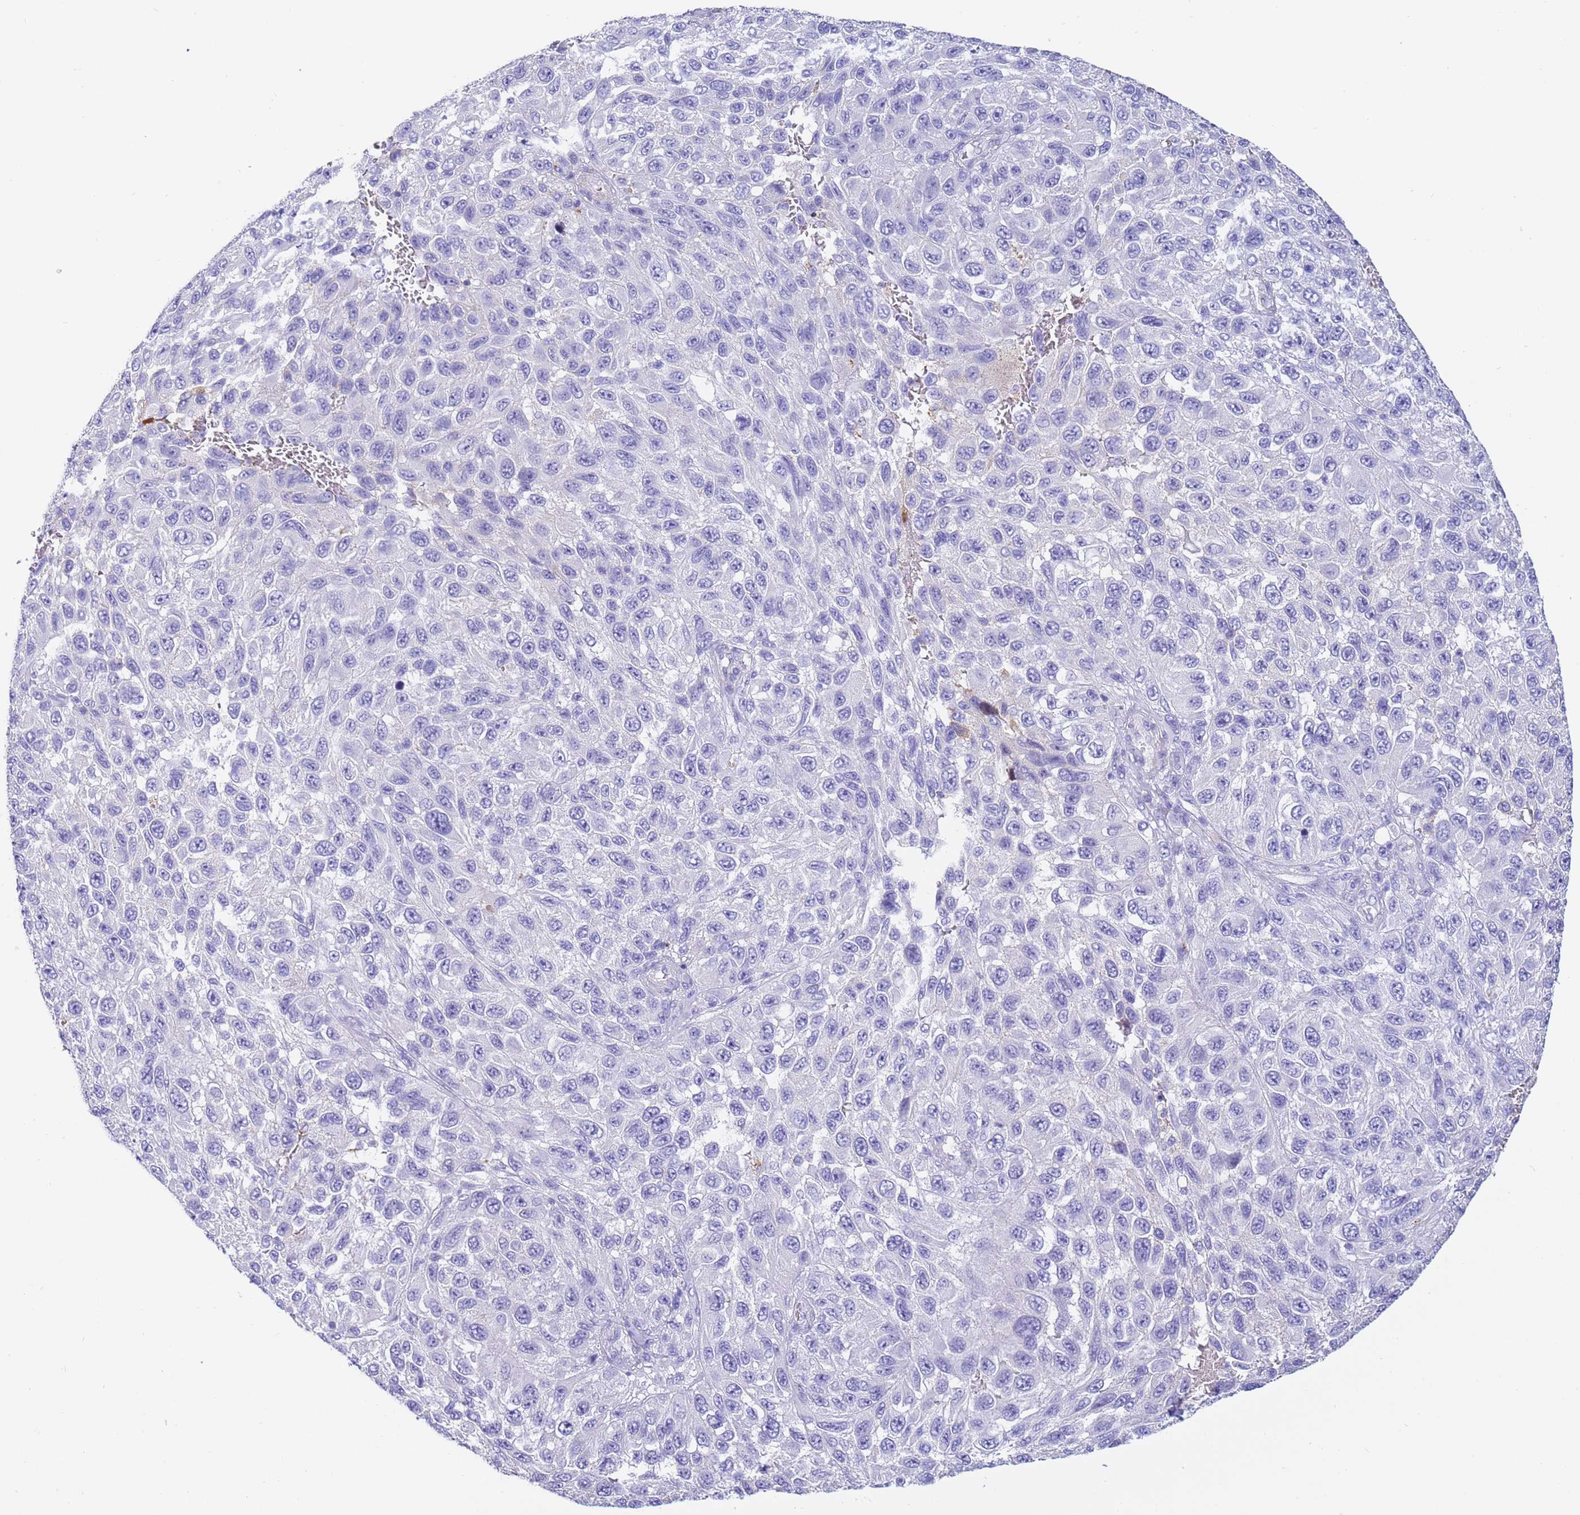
{"staining": {"intensity": "negative", "quantity": "none", "location": "none"}, "tissue": "melanoma", "cell_type": "Tumor cells", "image_type": "cancer", "snomed": [{"axis": "morphology", "description": "Normal tissue, NOS"}, {"axis": "morphology", "description": "Malignant melanoma, NOS"}, {"axis": "topography", "description": "Skin"}], "caption": "Tumor cells show no significant positivity in malignant melanoma.", "gene": "CFHR2", "patient": {"sex": "female", "age": 96}}